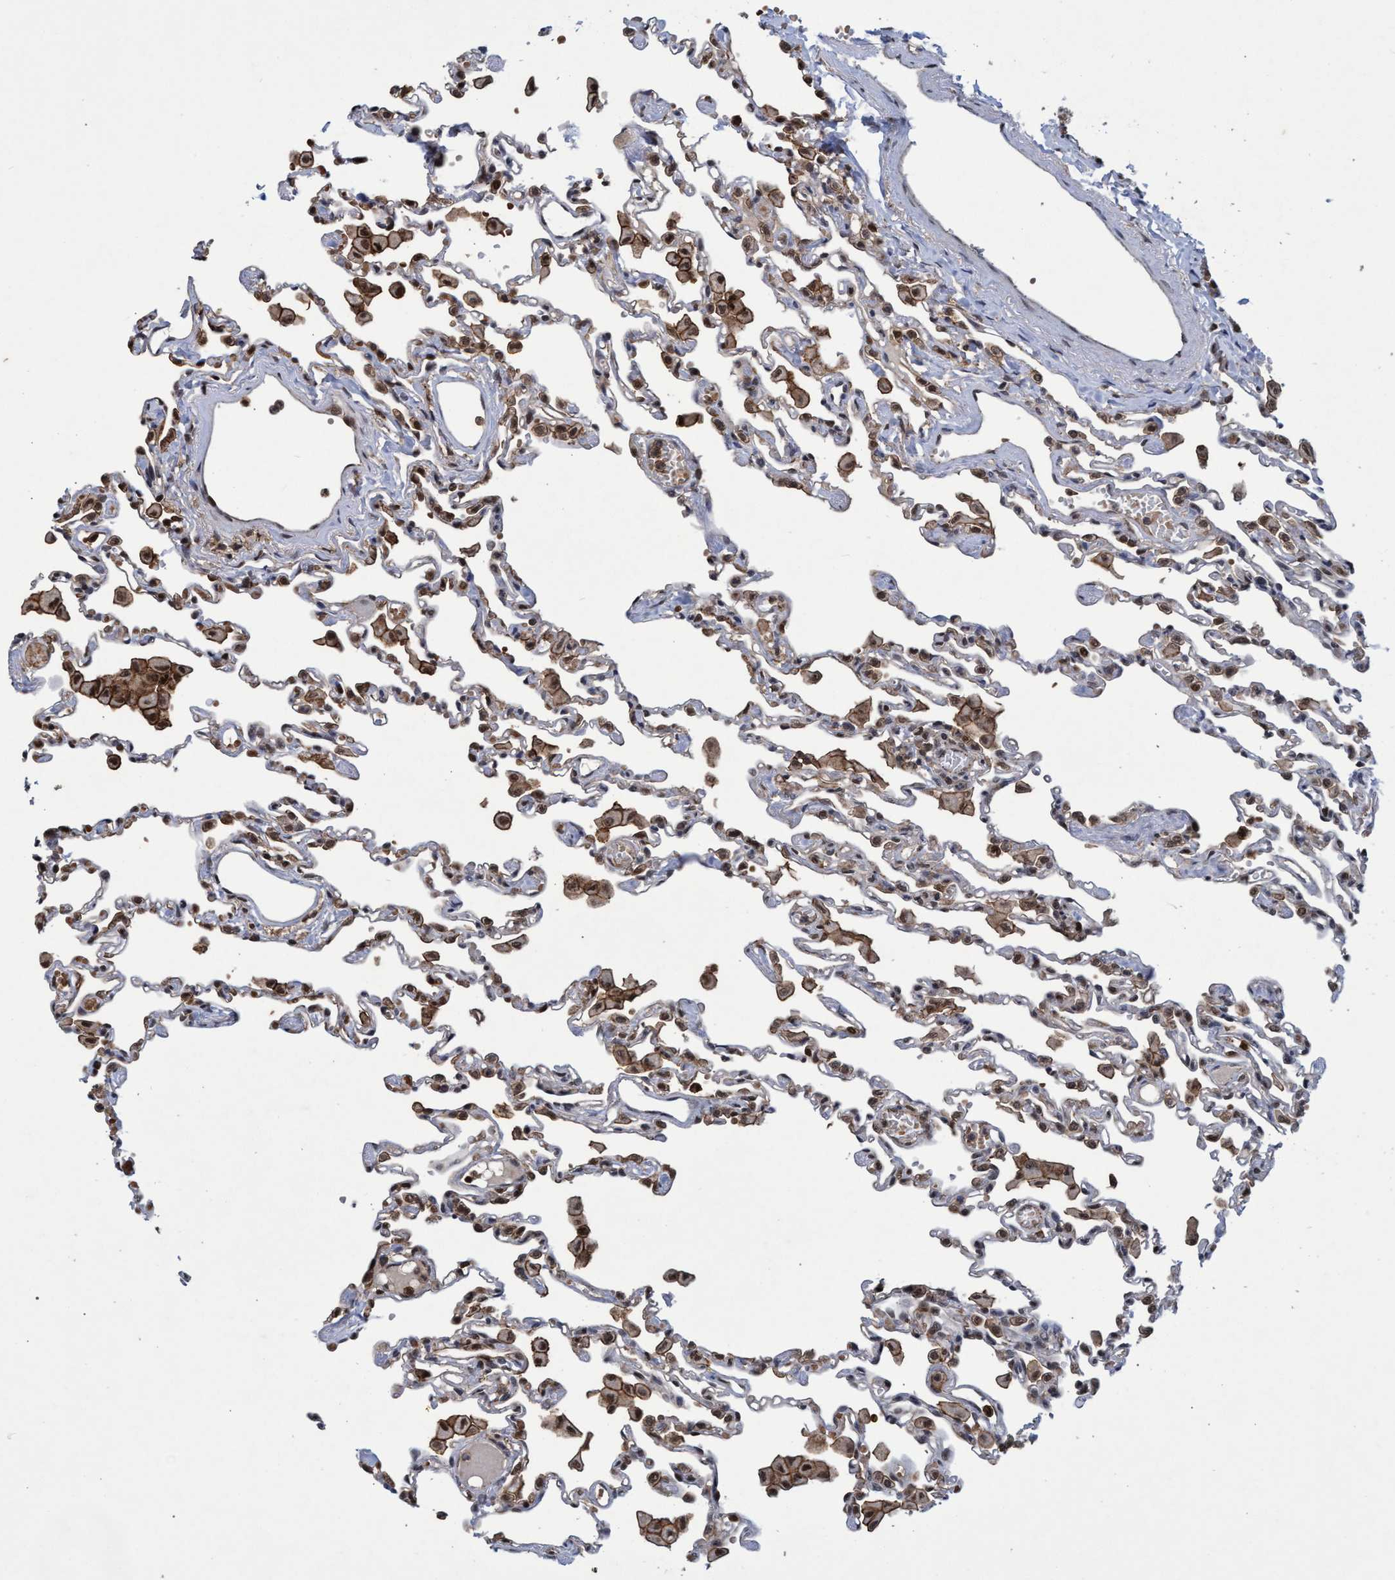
{"staining": {"intensity": "weak", "quantity": "25%-75%", "location": "cytoplasmic/membranous,nuclear"}, "tissue": "lung", "cell_type": "Alveolar cells", "image_type": "normal", "snomed": [{"axis": "morphology", "description": "Normal tissue, NOS"}, {"axis": "topography", "description": "Bronchus"}, {"axis": "topography", "description": "Lung"}], "caption": "This image exhibits immunohistochemistry (IHC) staining of unremarkable human lung, with low weak cytoplasmic/membranous,nuclear expression in about 25%-75% of alveolar cells.", "gene": "GTF2F1", "patient": {"sex": "female", "age": 49}}